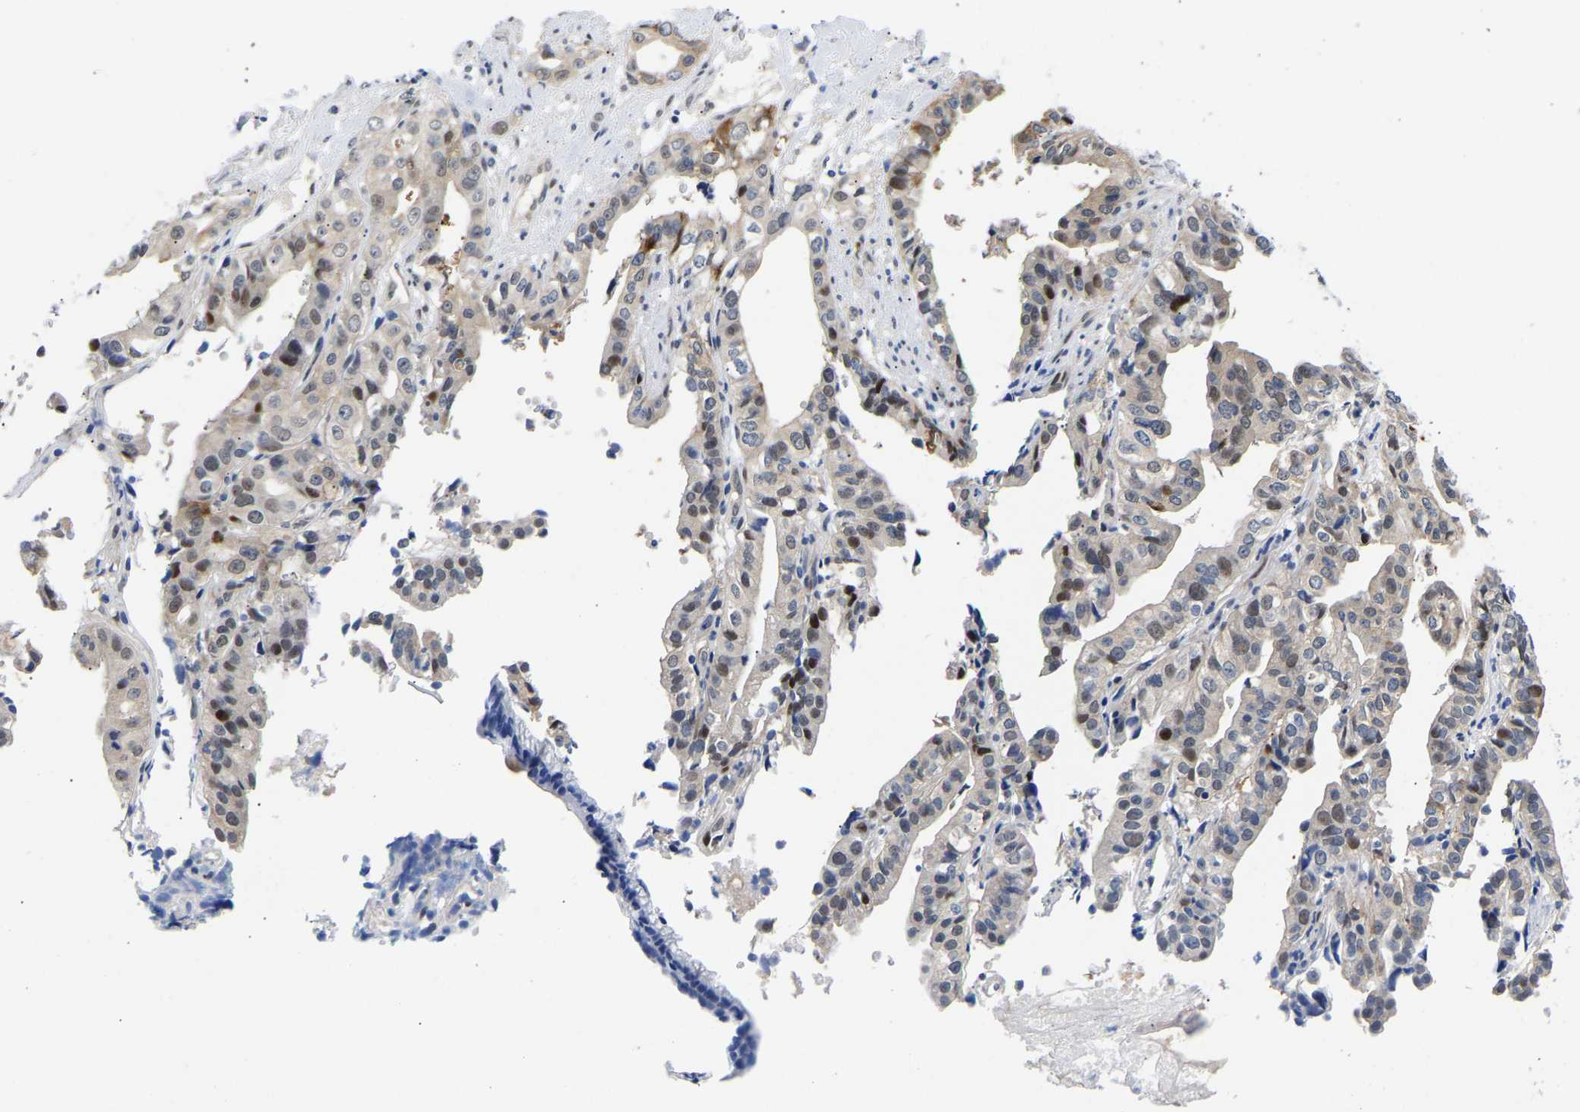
{"staining": {"intensity": "moderate", "quantity": "25%-75%", "location": "cytoplasmic/membranous,nuclear"}, "tissue": "liver cancer", "cell_type": "Tumor cells", "image_type": "cancer", "snomed": [{"axis": "morphology", "description": "Cholangiocarcinoma"}, {"axis": "topography", "description": "Liver"}], "caption": "Immunohistochemistry histopathology image of neoplastic tissue: liver cholangiocarcinoma stained using IHC displays medium levels of moderate protein expression localized specifically in the cytoplasmic/membranous and nuclear of tumor cells, appearing as a cytoplasmic/membranous and nuclear brown color.", "gene": "PTRHD1", "patient": {"sex": "female", "age": 61}}